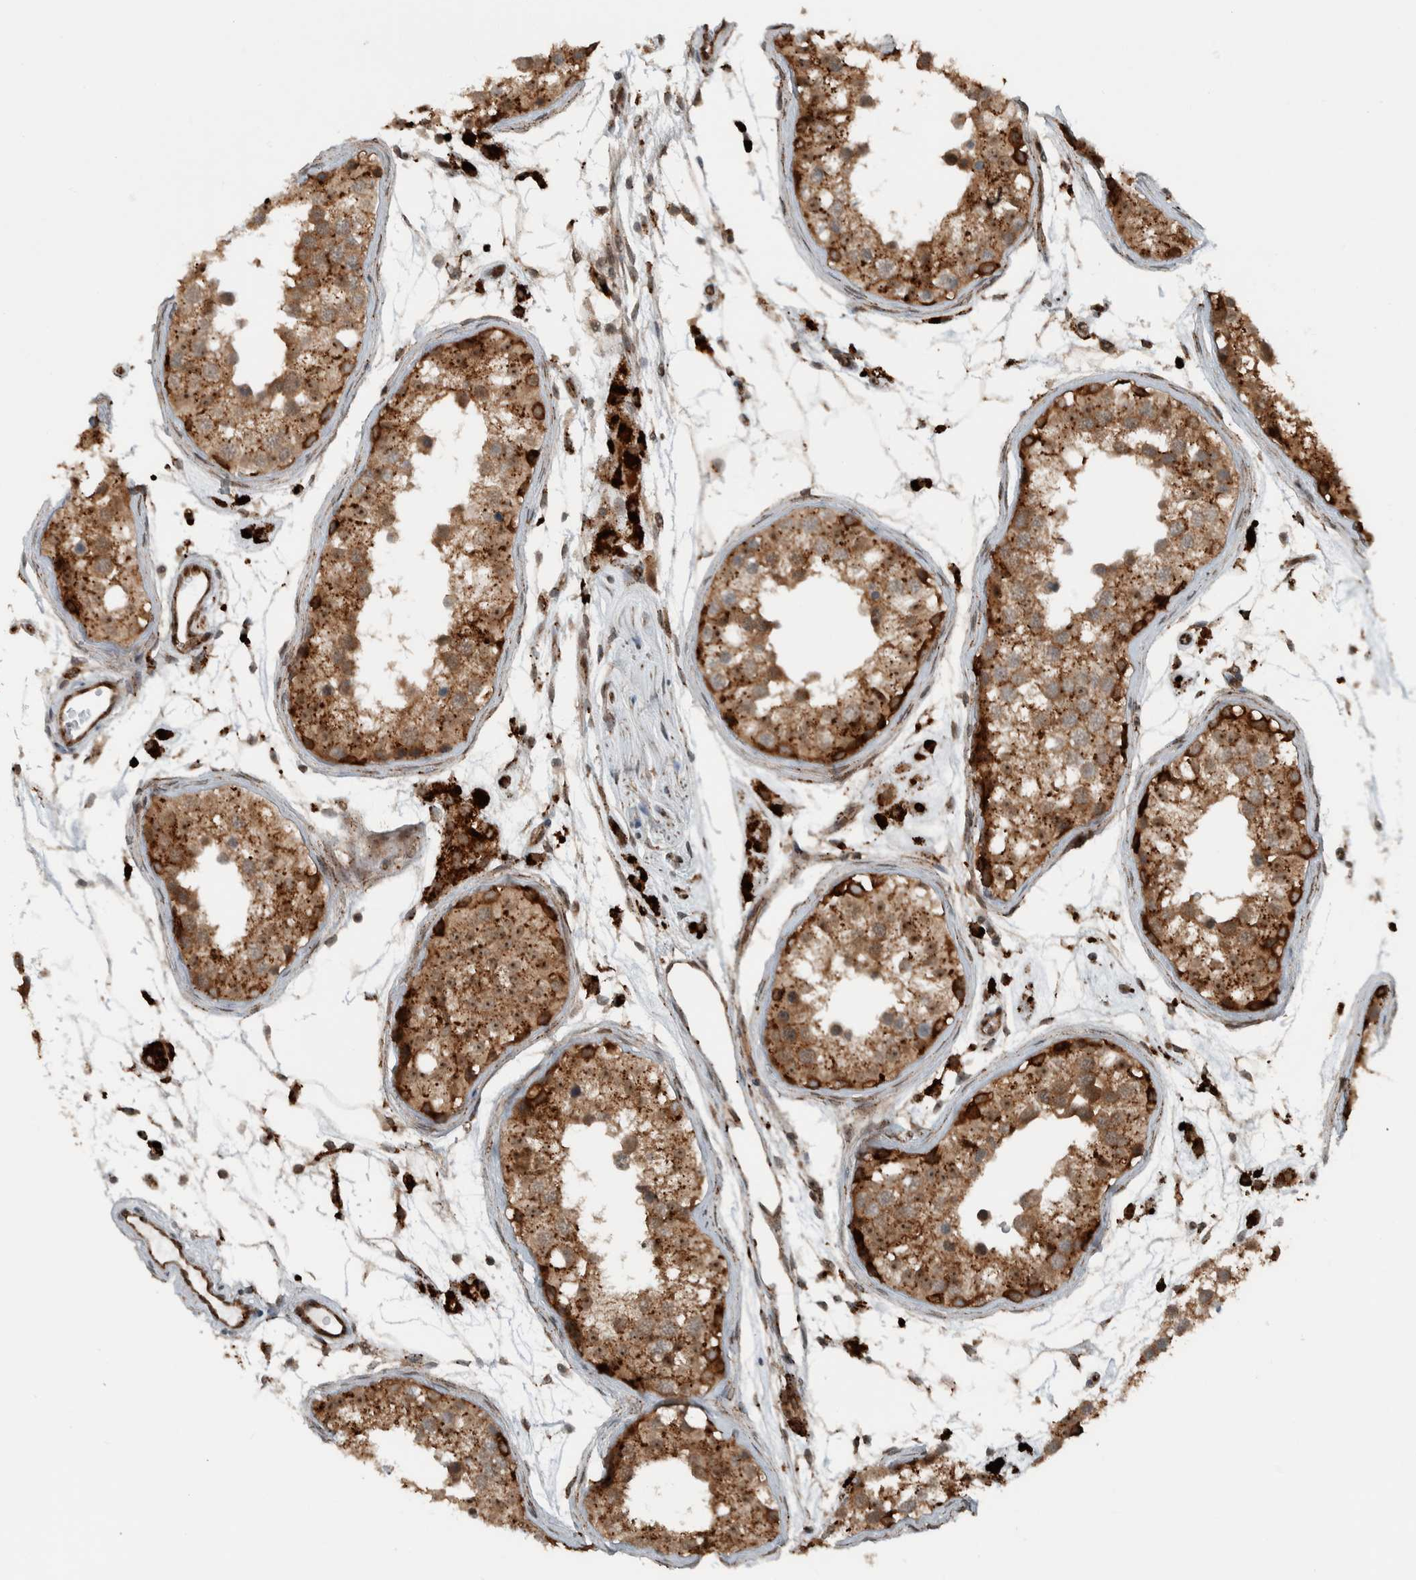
{"staining": {"intensity": "strong", "quantity": ">75%", "location": "cytoplasmic/membranous"}, "tissue": "testis", "cell_type": "Cells in seminiferous ducts", "image_type": "normal", "snomed": [{"axis": "morphology", "description": "Normal tissue, NOS"}, {"axis": "morphology", "description": "Adenocarcinoma, metastatic, NOS"}, {"axis": "topography", "description": "Testis"}], "caption": "About >75% of cells in seminiferous ducts in unremarkable testis display strong cytoplasmic/membranous protein expression as visualized by brown immunohistochemical staining.", "gene": "GIGYF1", "patient": {"sex": "male", "age": 26}}